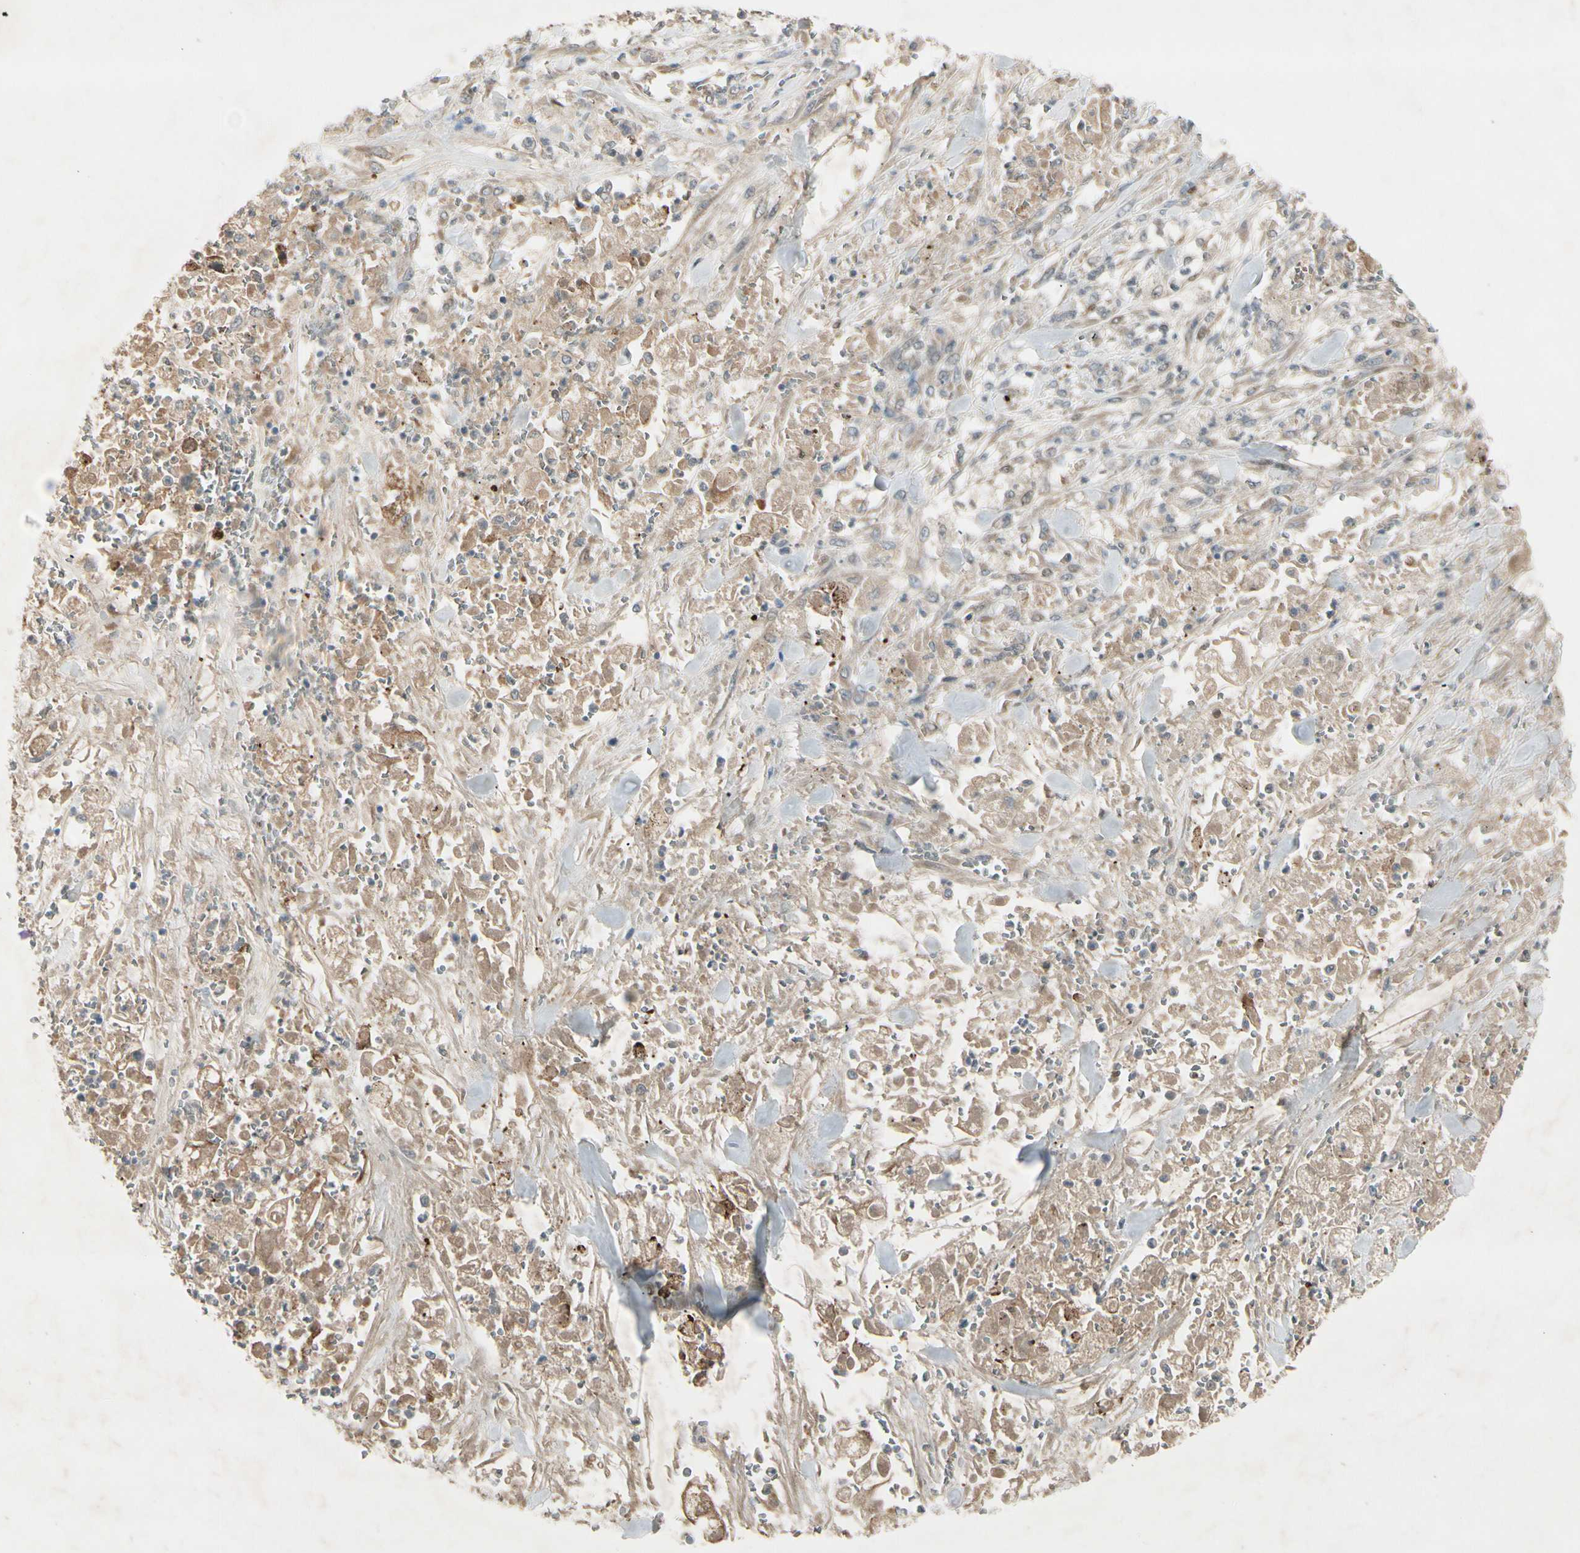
{"staining": {"intensity": "weak", "quantity": ">75%", "location": "cytoplasmic/membranous"}, "tissue": "stomach cancer", "cell_type": "Tumor cells", "image_type": "cancer", "snomed": [{"axis": "morphology", "description": "Adenocarcinoma, NOS"}, {"axis": "topography", "description": "Stomach"}], "caption": "A micrograph of human adenocarcinoma (stomach) stained for a protein shows weak cytoplasmic/membranous brown staining in tumor cells. (Brightfield microscopy of DAB IHC at high magnification).", "gene": "FHDC1", "patient": {"sex": "male", "age": 62}}